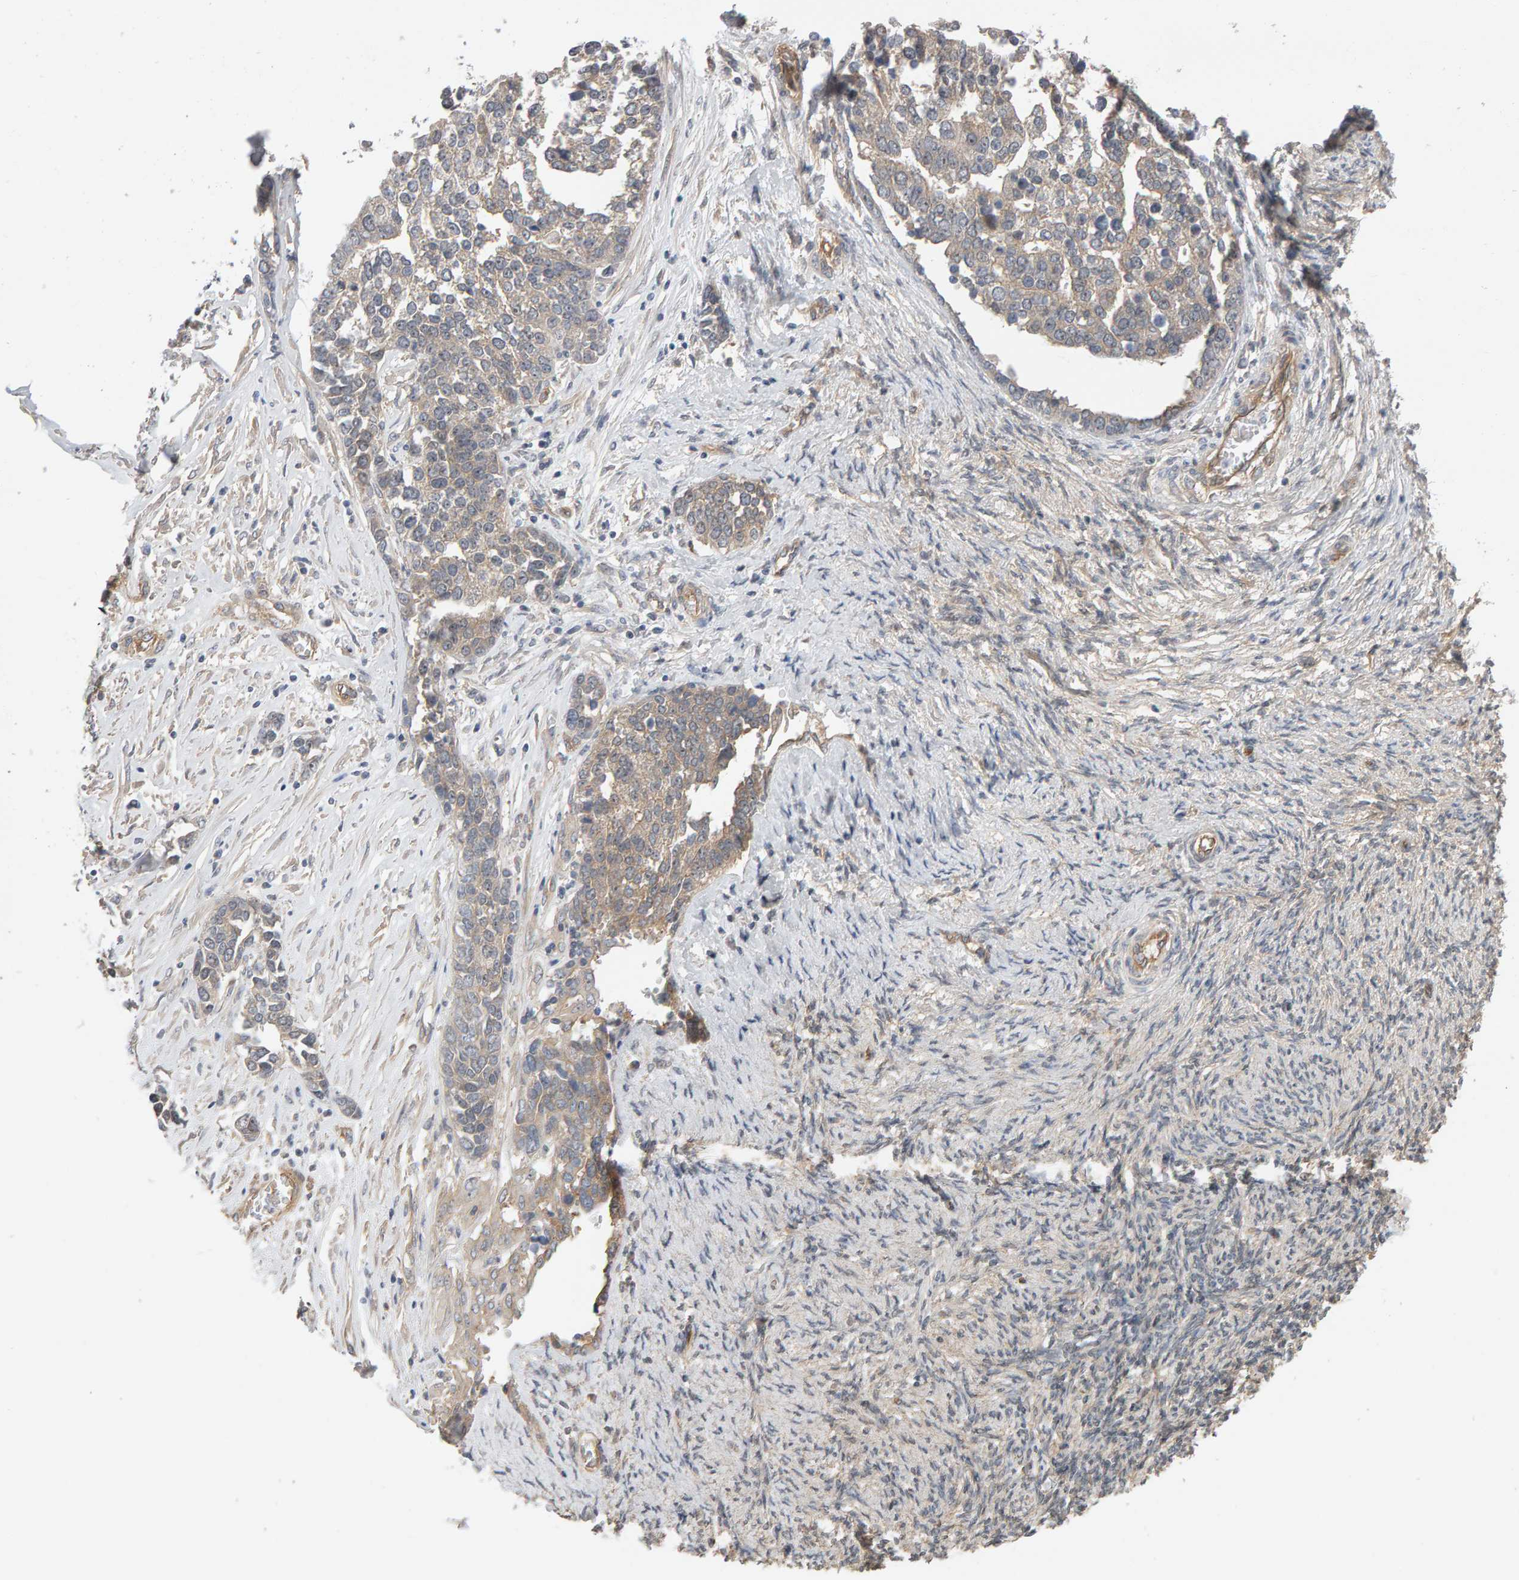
{"staining": {"intensity": "weak", "quantity": ">75%", "location": "cytoplasmic/membranous"}, "tissue": "ovarian cancer", "cell_type": "Tumor cells", "image_type": "cancer", "snomed": [{"axis": "morphology", "description": "Cystadenocarcinoma, serous, NOS"}, {"axis": "topography", "description": "Ovary"}], "caption": "This histopathology image shows immunohistochemistry (IHC) staining of human ovarian cancer (serous cystadenocarcinoma), with low weak cytoplasmic/membranous staining in about >75% of tumor cells.", "gene": "PPP1R16A", "patient": {"sex": "female", "age": 44}}